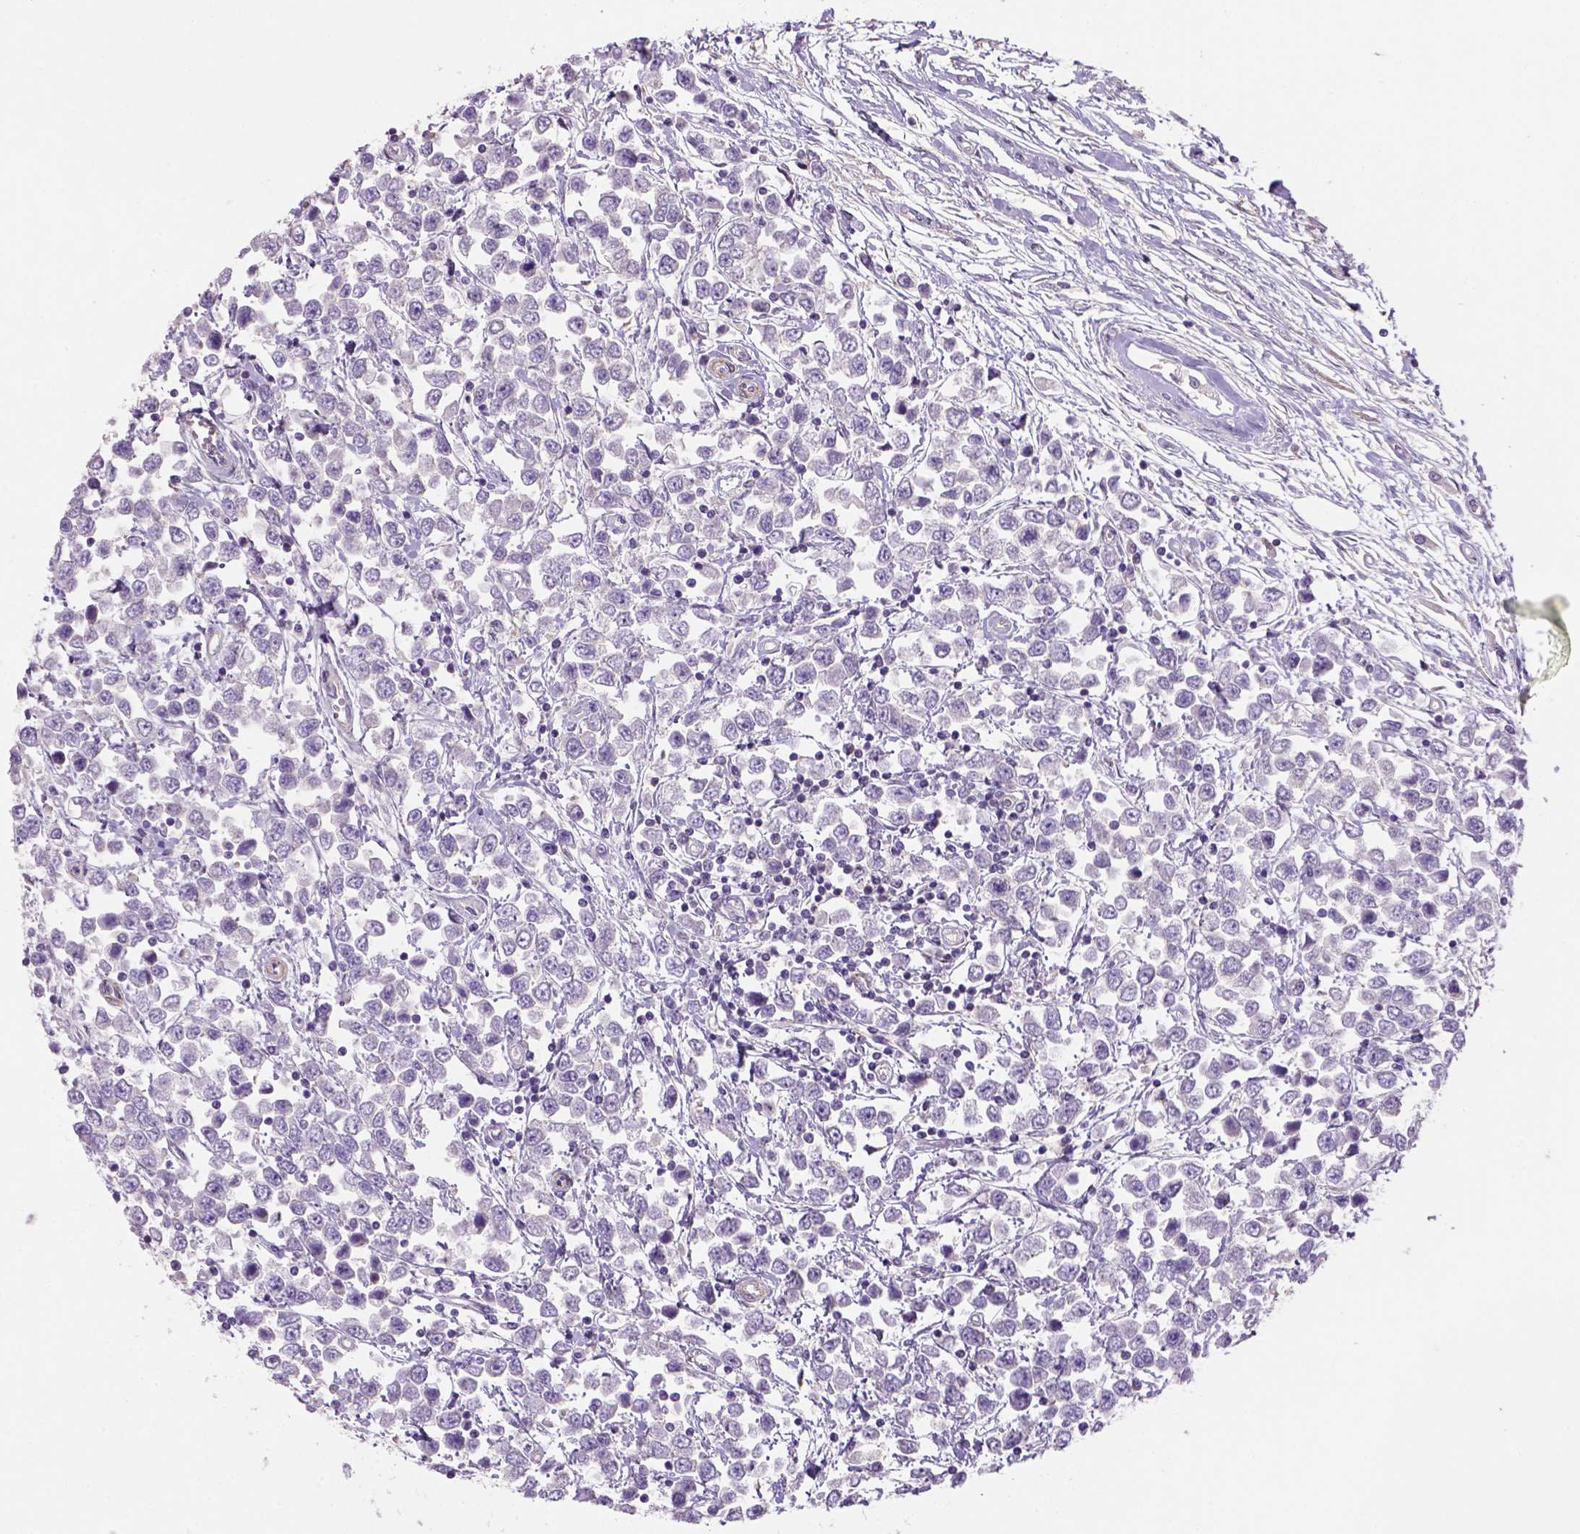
{"staining": {"intensity": "negative", "quantity": "none", "location": "none"}, "tissue": "testis cancer", "cell_type": "Tumor cells", "image_type": "cancer", "snomed": [{"axis": "morphology", "description": "Seminoma, NOS"}, {"axis": "topography", "description": "Testis"}], "caption": "DAB (3,3'-diaminobenzidine) immunohistochemical staining of human seminoma (testis) demonstrates no significant positivity in tumor cells. Brightfield microscopy of IHC stained with DAB (3,3'-diaminobenzidine) (brown) and hematoxylin (blue), captured at high magnification.", "gene": "HTRA1", "patient": {"sex": "male", "age": 34}}